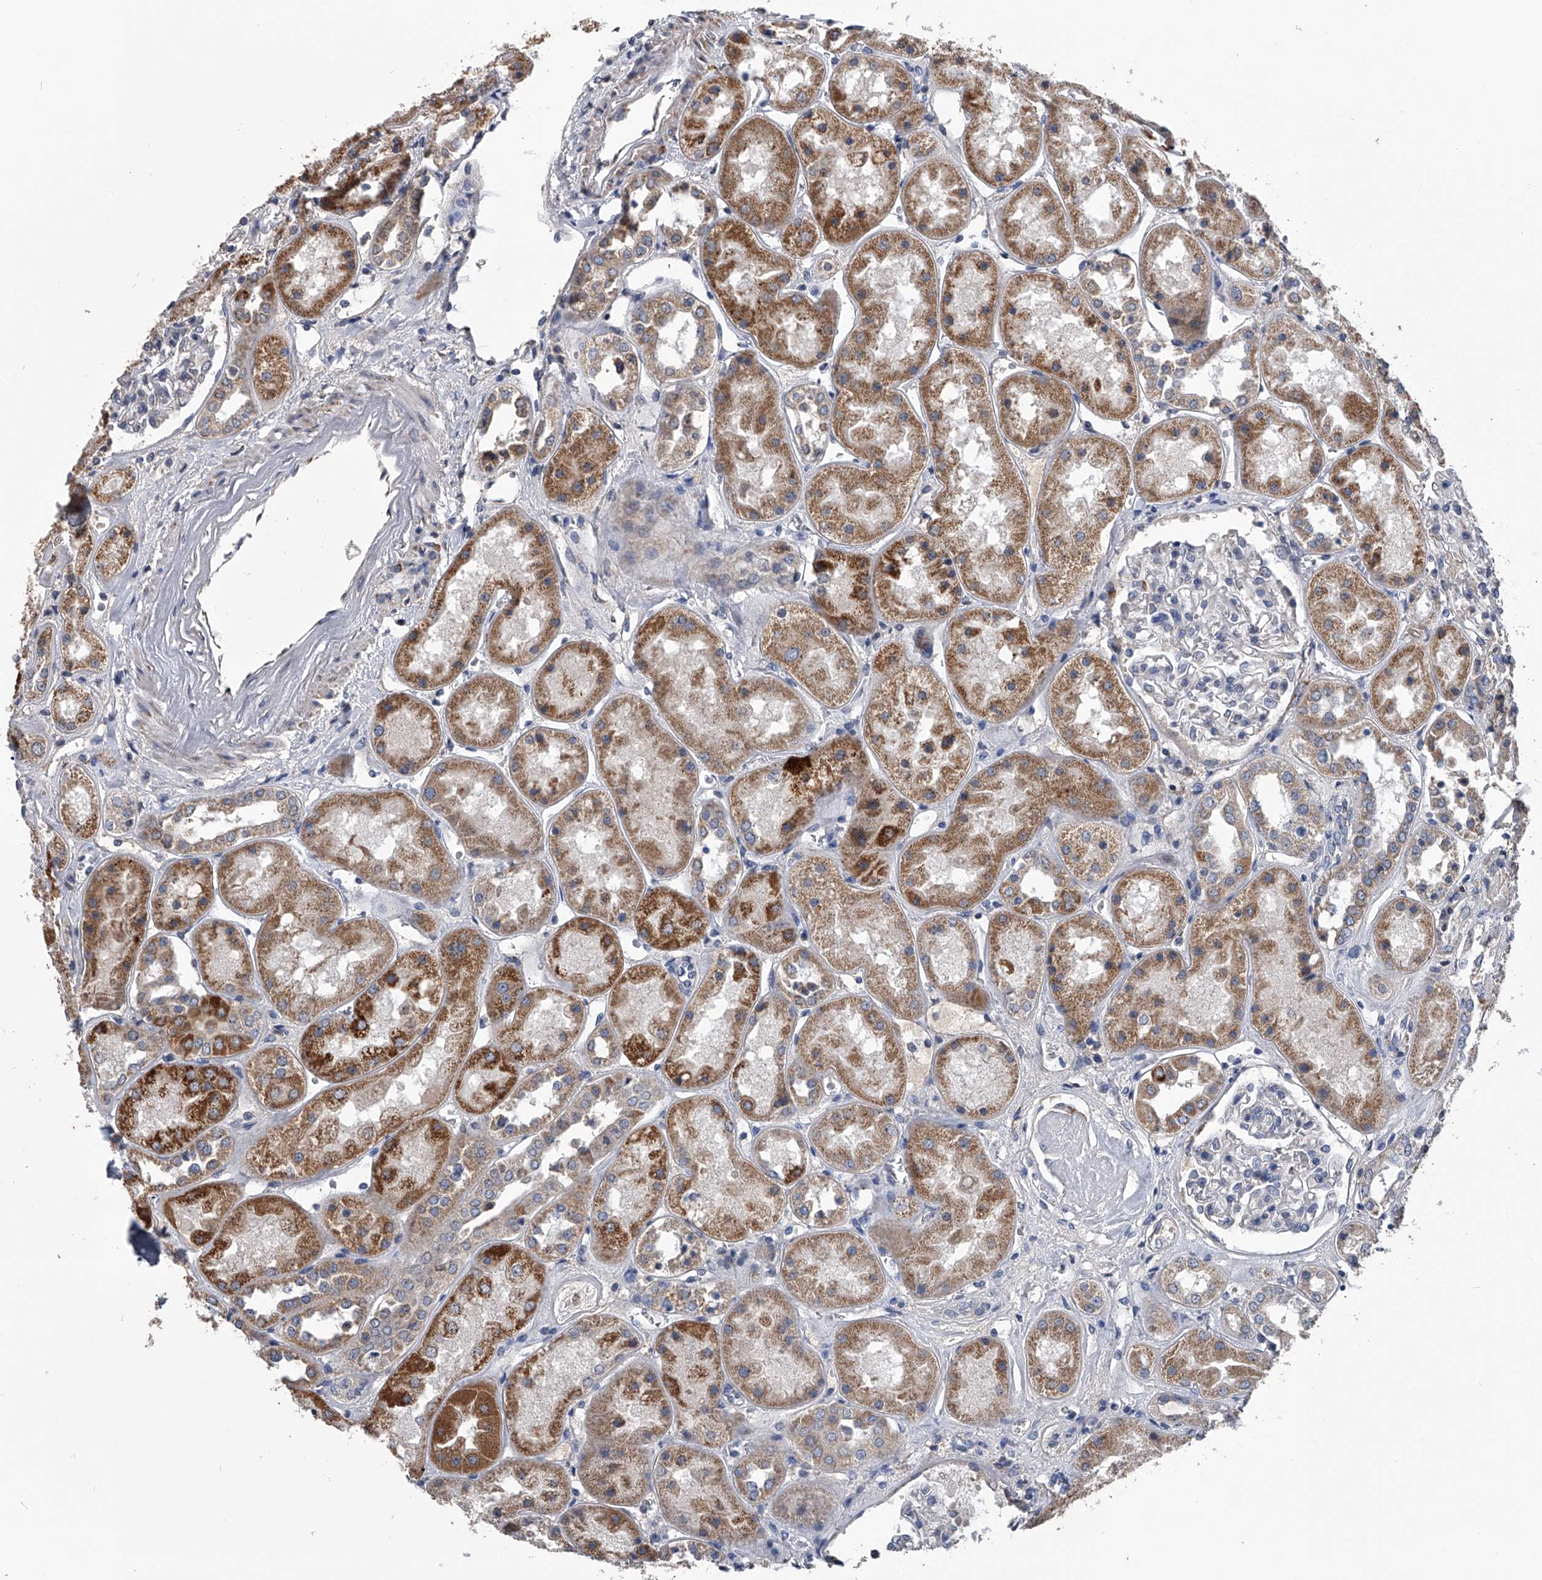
{"staining": {"intensity": "negative", "quantity": "none", "location": "none"}, "tissue": "kidney", "cell_type": "Cells in glomeruli", "image_type": "normal", "snomed": [{"axis": "morphology", "description": "Normal tissue, NOS"}, {"axis": "topography", "description": "Kidney"}], "caption": "This is an immunohistochemistry (IHC) photomicrograph of benign kidney. There is no expression in cells in glomeruli.", "gene": "OAT", "patient": {"sex": "male", "age": 70}}